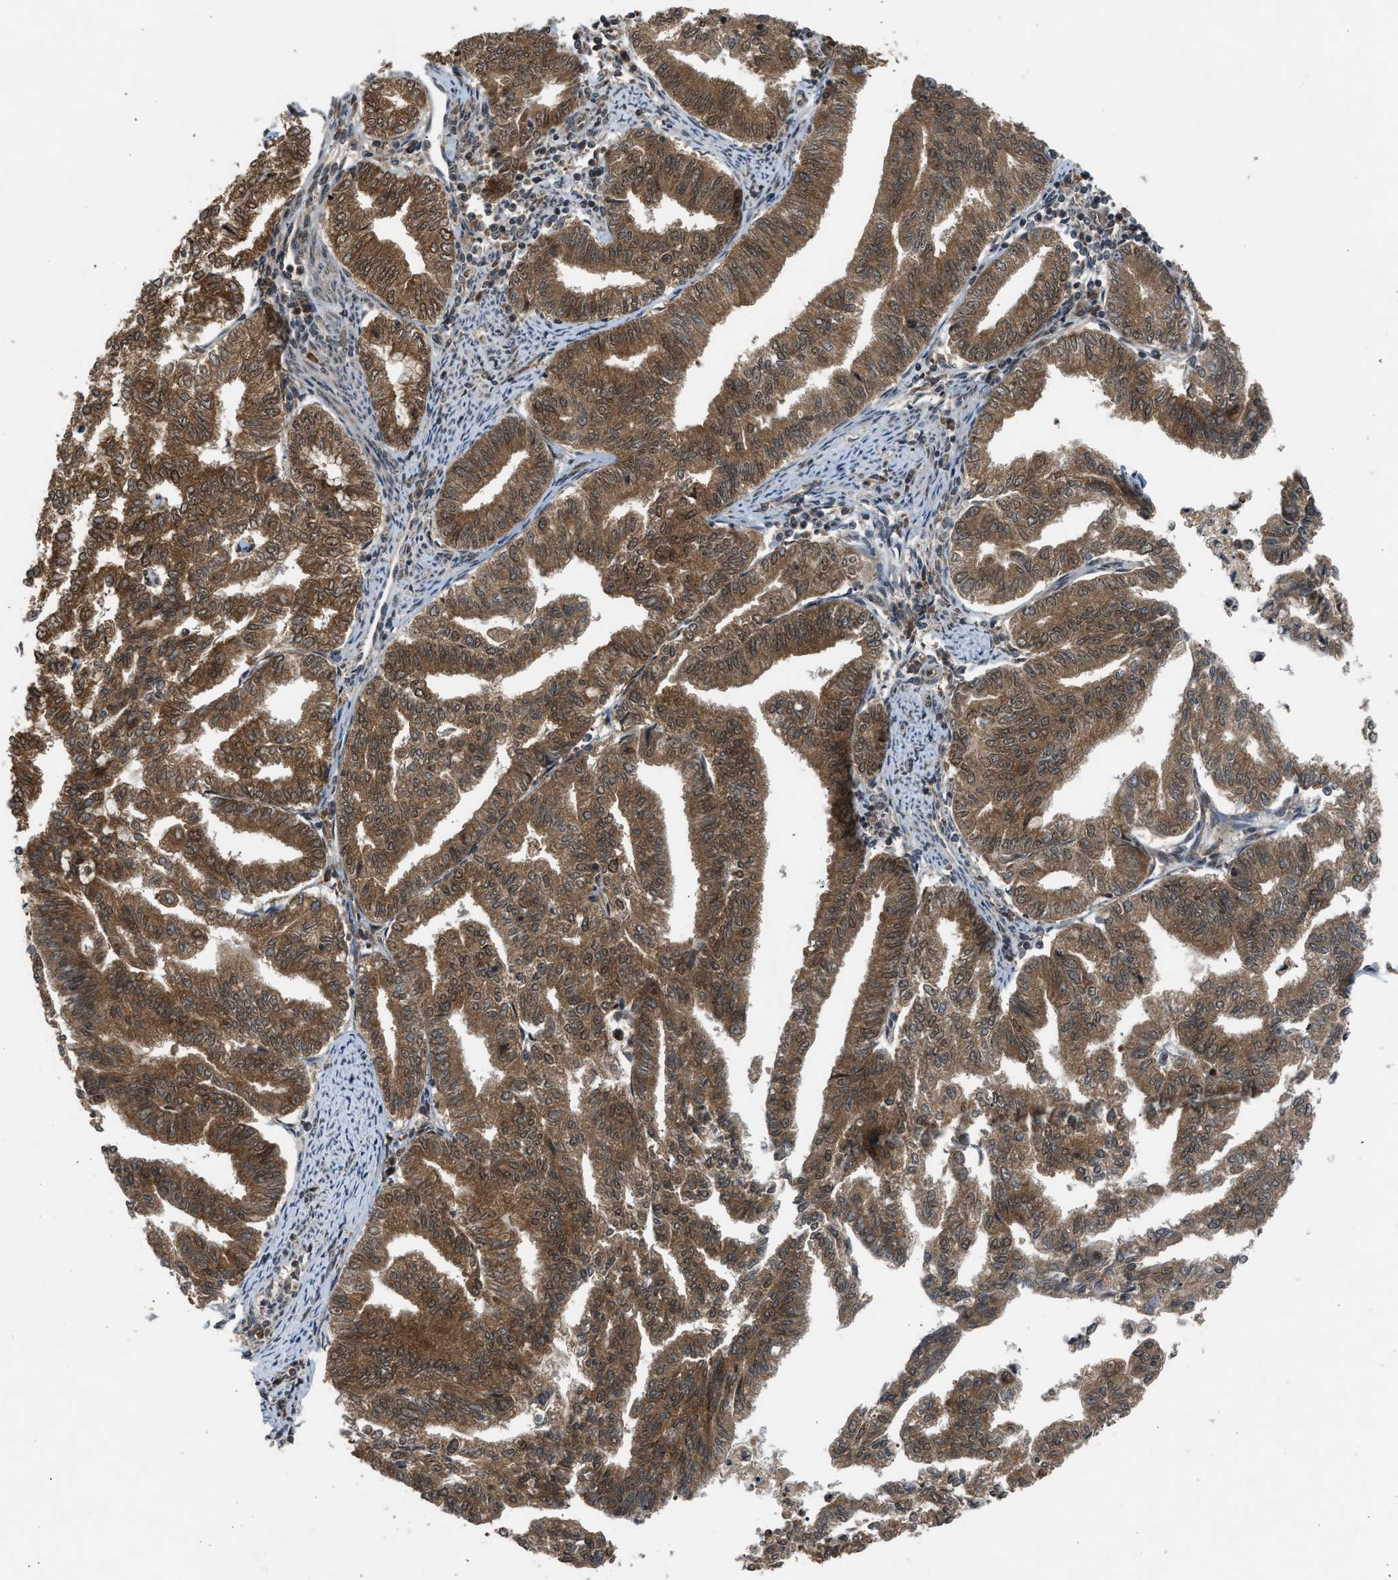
{"staining": {"intensity": "moderate", "quantity": ">75%", "location": "cytoplasmic/membranous"}, "tissue": "endometrial cancer", "cell_type": "Tumor cells", "image_type": "cancer", "snomed": [{"axis": "morphology", "description": "Adenocarcinoma, NOS"}, {"axis": "topography", "description": "Endometrium"}], "caption": "Immunohistochemistry (IHC) (DAB) staining of endometrial adenocarcinoma exhibits moderate cytoplasmic/membranous protein staining in about >75% of tumor cells. (brown staining indicates protein expression, while blue staining denotes nuclei).", "gene": "TXNL1", "patient": {"sex": "female", "age": 79}}